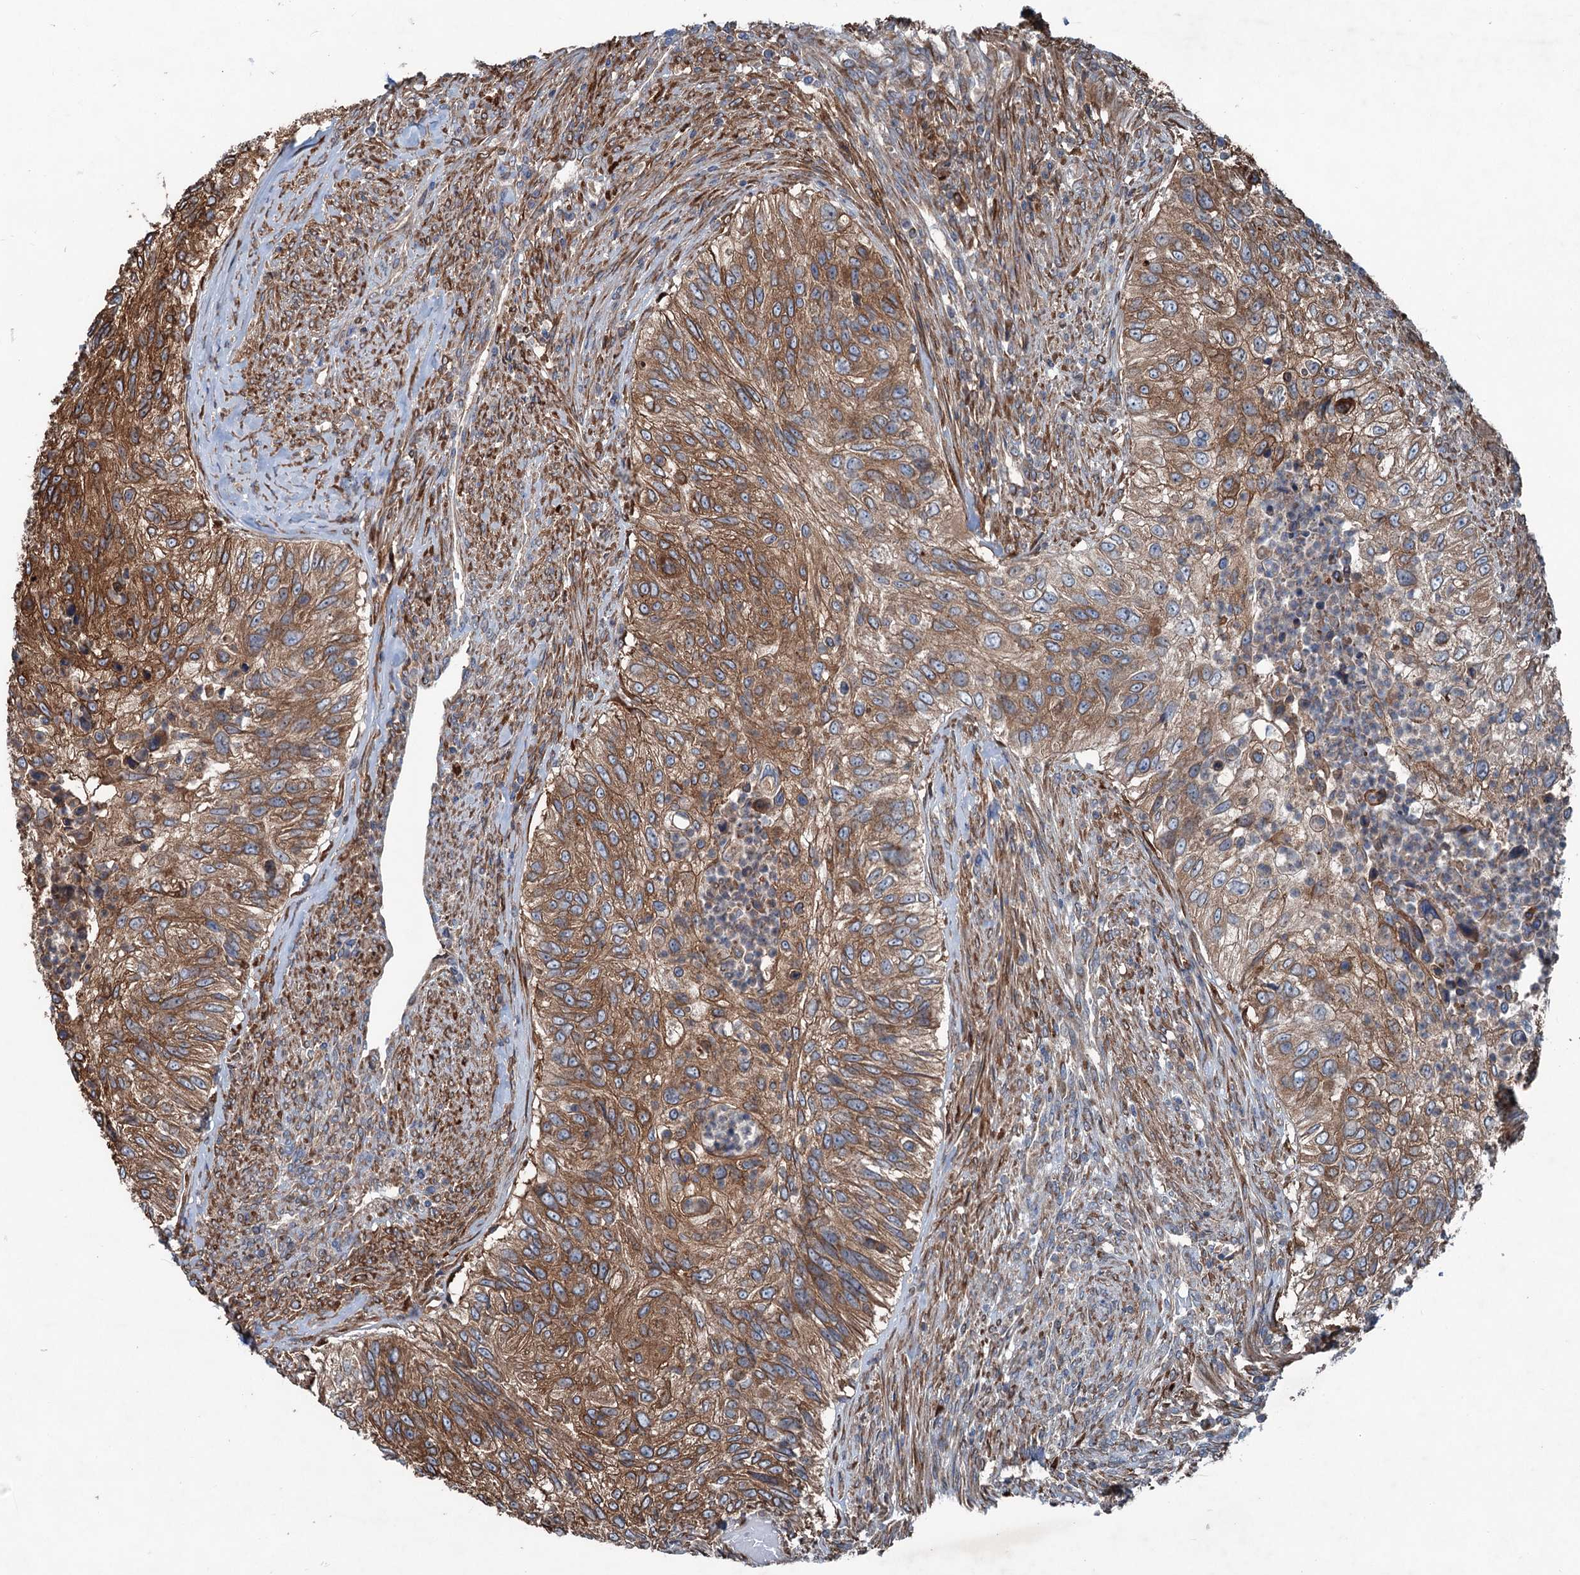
{"staining": {"intensity": "moderate", "quantity": ">75%", "location": "cytoplasmic/membranous"}, "tissue": "urothelial cancer", "cell_type": "Tumor cells", "image_type": "cancer", "snomed": [{"axis": "morphology", "description": "Urothelial carcinoma, High grade"}, {"axis": "topography", "description": "Urinary bladder"}], "caption": "Human urothelial cancer stained for a protein (brown) shows moderate cytoplasmic/membranous positive staining in about >75% of tumor cells.", "gene": "CALCOCO1", "patient": {"sex": "female", "age": 60}}